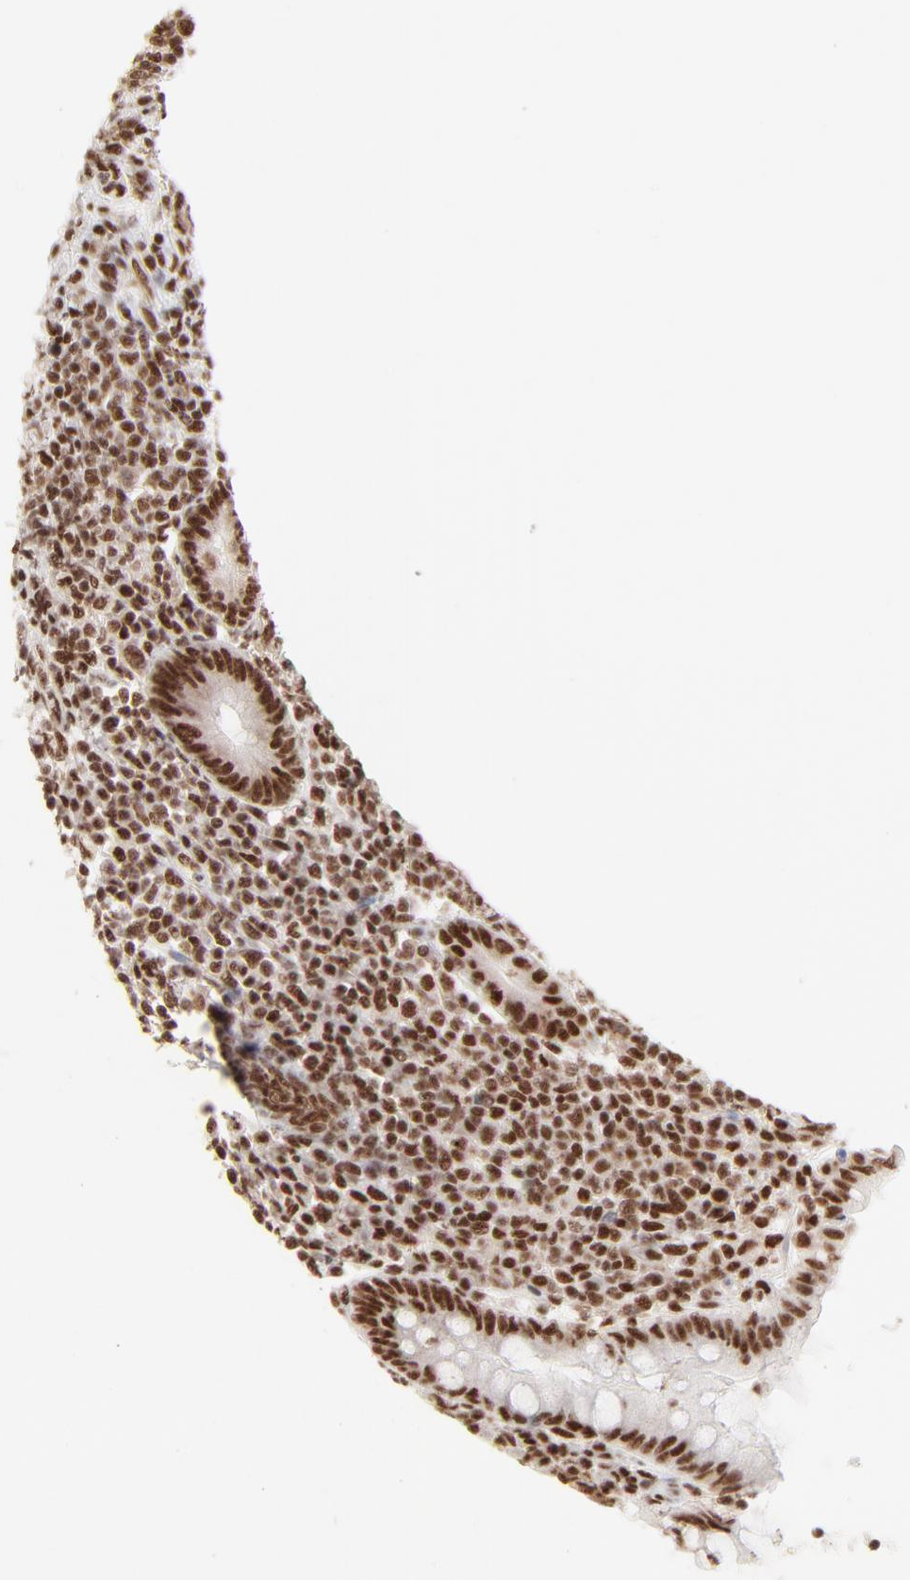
{"staining": {"intensity": "strong", "quantity": ">75%", "location": "none"}, "tissue": "appendix", "cell_type": "Glandular cells", "image_type": "normal", "snomed": [{"axis": "morphology", "description": "Normal tissue, NOS"}, {"axis": "topography", "description": "Appendix"}], "caption": "Appendix stained with IHC reveals strong None positivity in about >75% of glandular cells.", "gene": "TARDBP", "patient": {"sex": "female", "age": 66}}